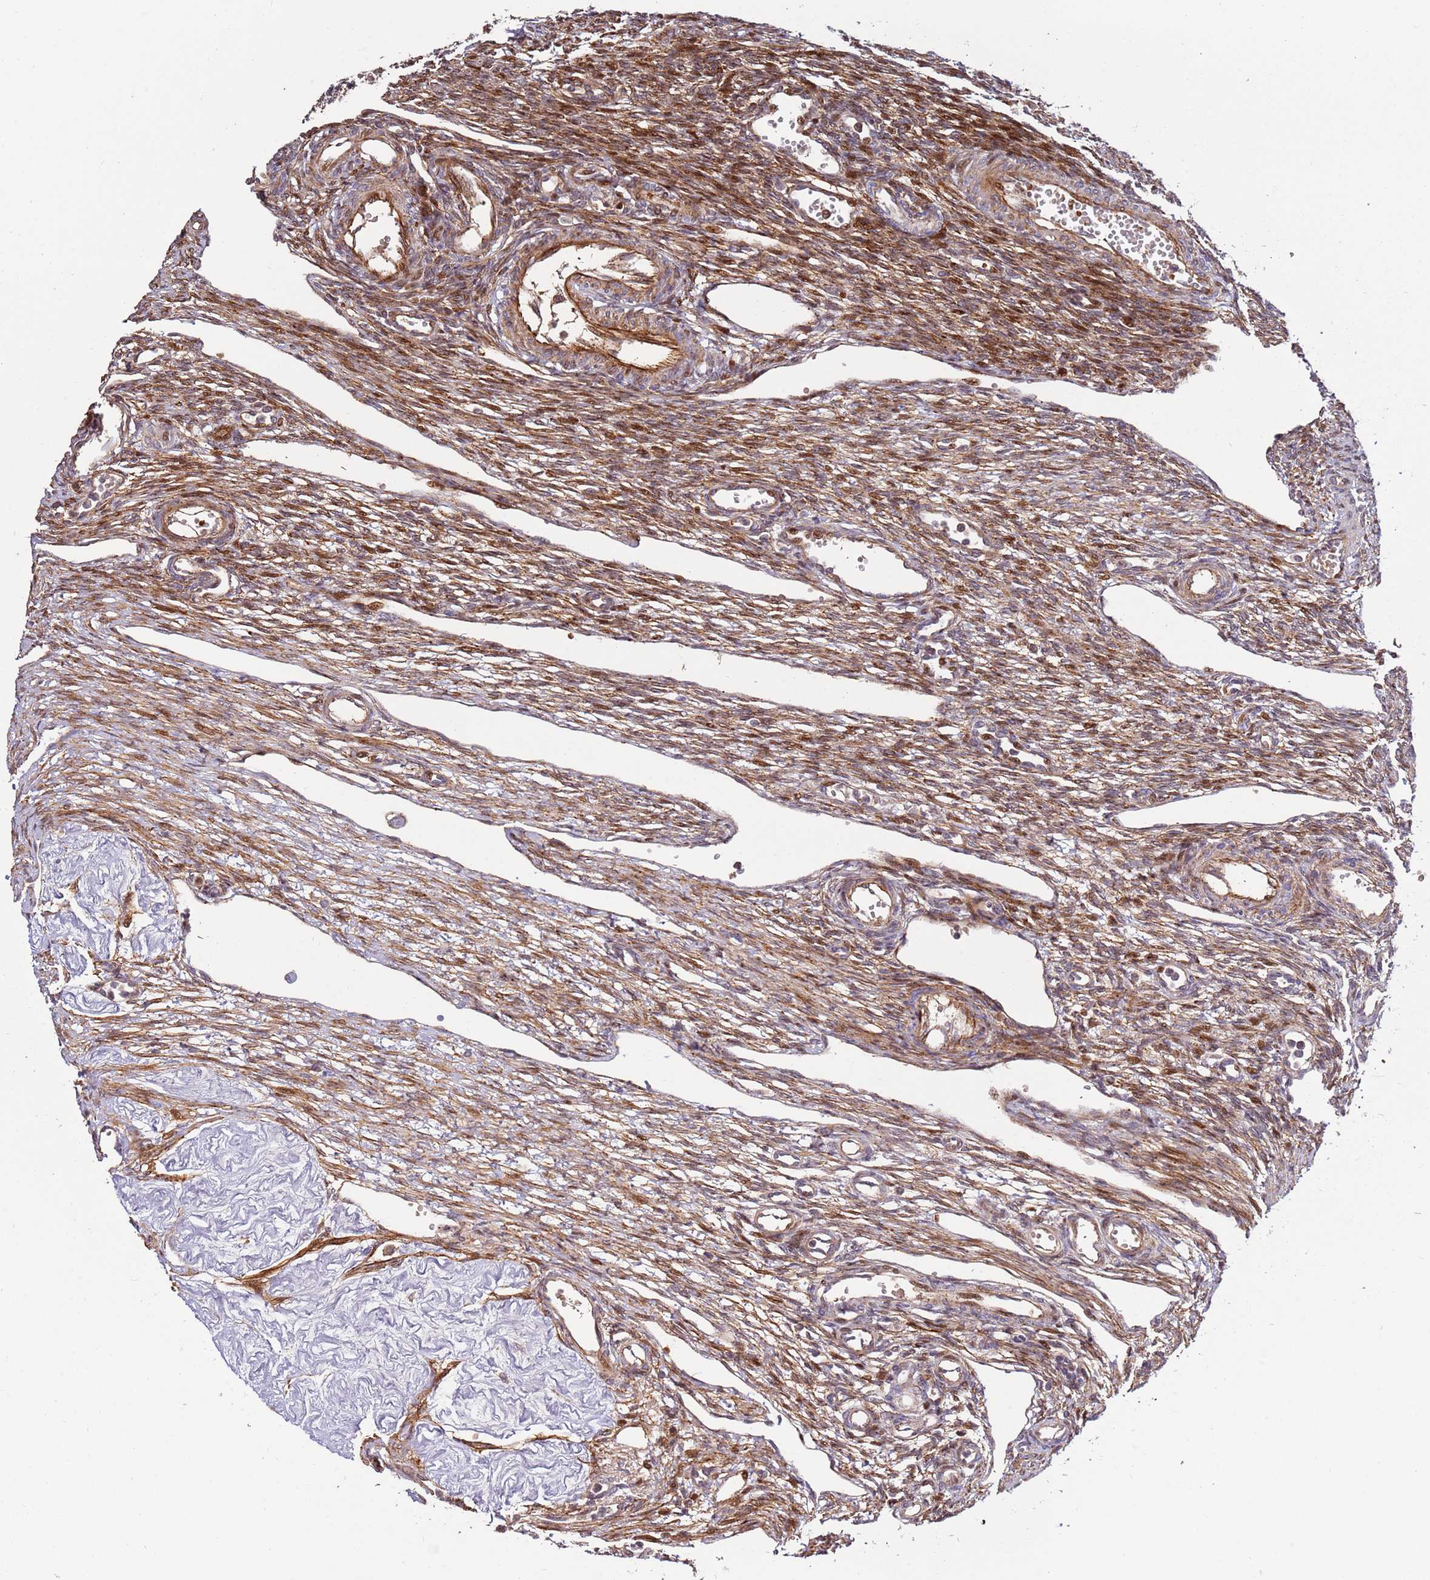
{"staining": {"intensity": "strong", "quantity": ">75%", "location": "cytoplasmic/membranous"}, "tissue": "ovary", "cell_type": "Ovarian stroma cells", "image_type": "normal", "snomed": [{"axis": "morphology", "description": "Normal tissue, NOS"}, {"axis": "morphology", "description": "Cyst, NOS"}, {"axis": "topography", "description": "Ovary"}], "caption": "A high-resolution micrograph shows IHC staining of unremarkable ovary, which shows strong cytoplasmic/membranous positivity in approximately >75% of ovarian stroma cells.", "gene": "RHBDL1", "patient": {"sex": "female", "age": 33}}